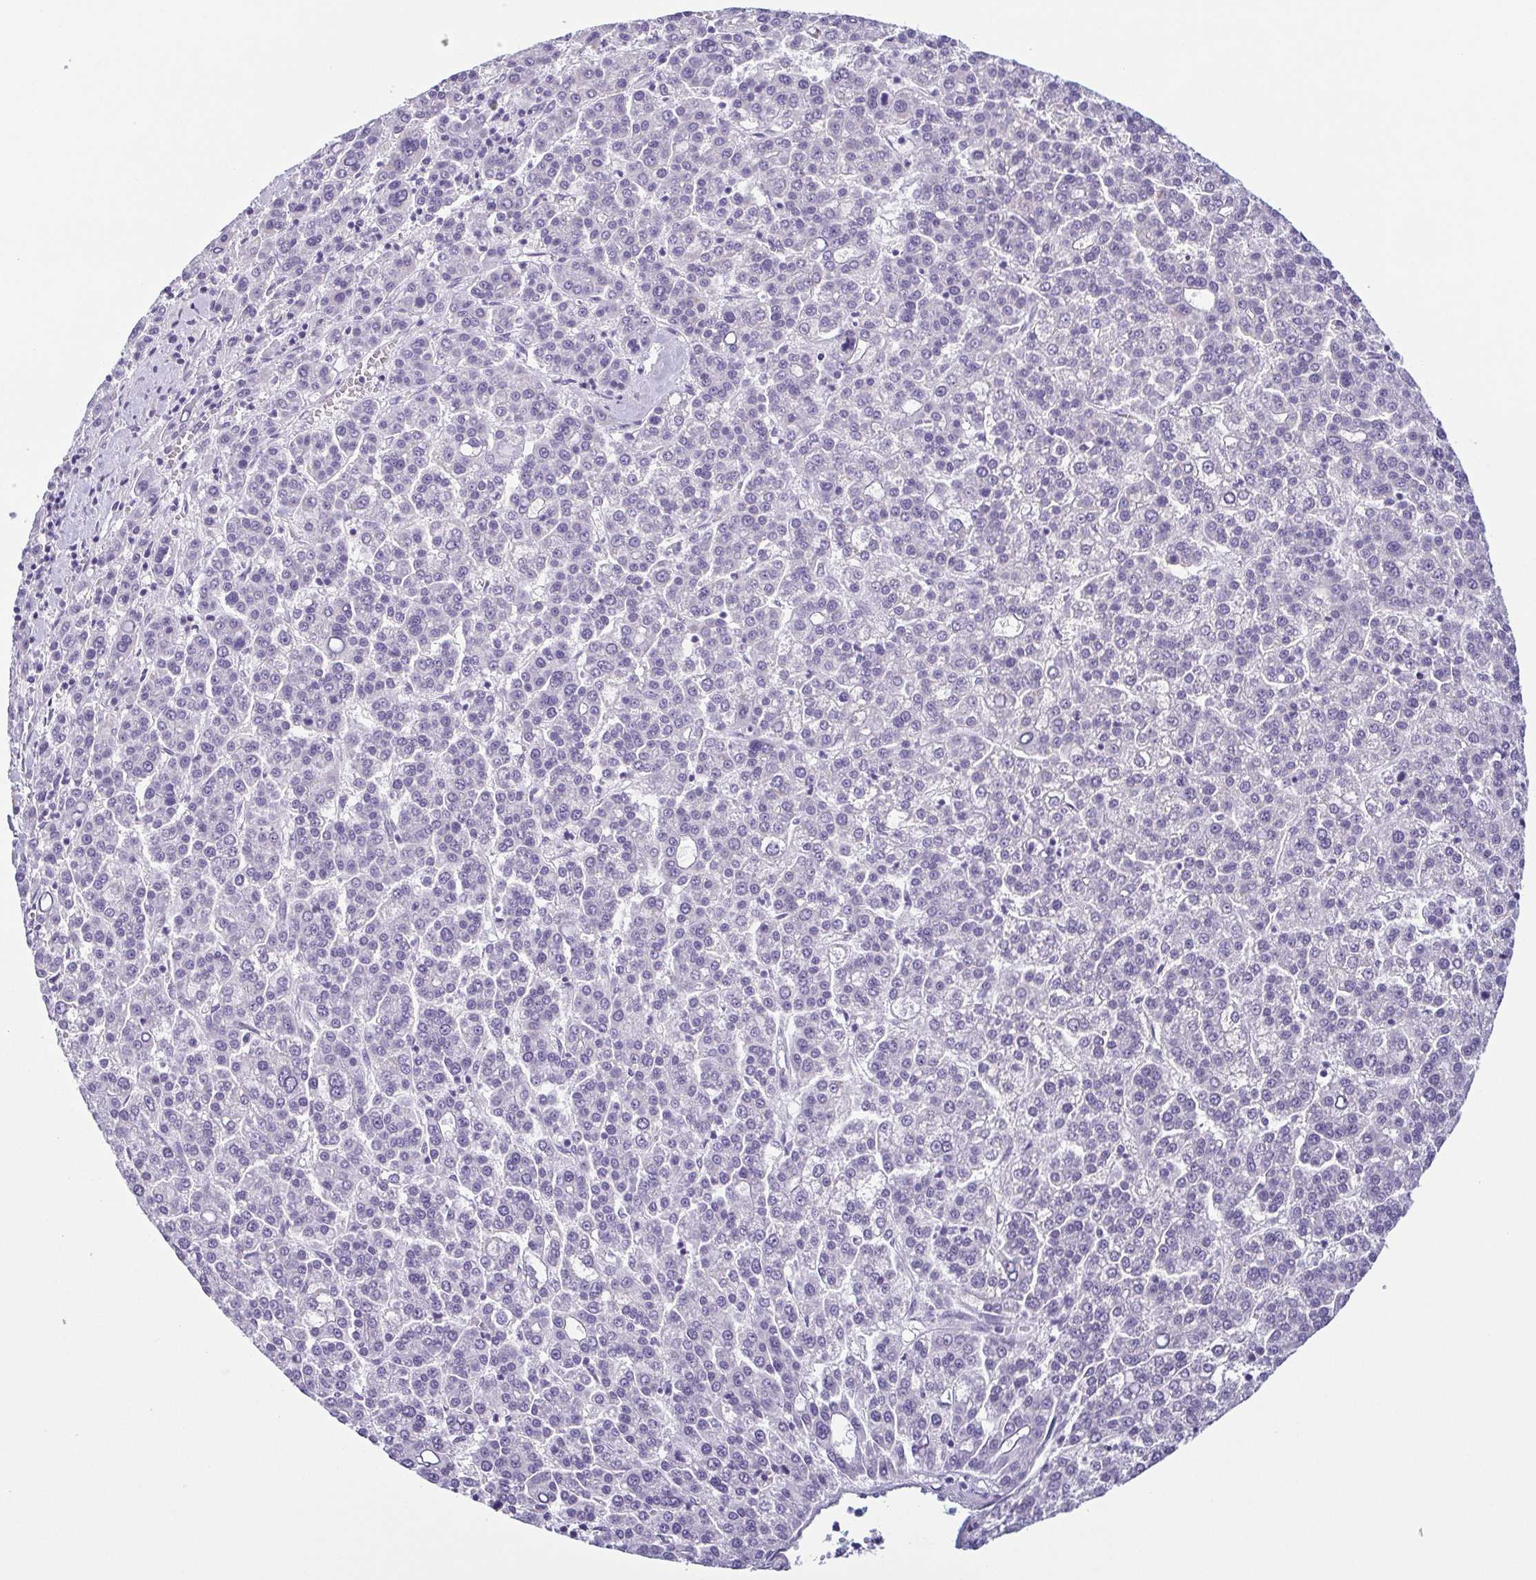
{"staining": {"intensity": "negative", "quantity": "none", "location": "none"}, "tissue": "liver cancer", "cell_type": "Tumor cells", "image_type": "cancer", "snomed": [{"axis": "morphology", "description": "Carcinoma, Hepatocellular, NOS"}, {"axis": "topography", "description": "Liver"}], "caption": "High magnification brightfield microscopy of liver cancer stained with DAB (3,3'-diaminobenzidine) (brown) and counterstained with hematoxylin (blue): tumor cells show no significant positivity. (Stains: DAB (3,3'-diaminobenzidine) IHC with hematoxylin counter stain, Microscopy: brightfield microscopy at high magnification).", "gene": "KRT78", "patient": {"sex": "female", "age": 58}}